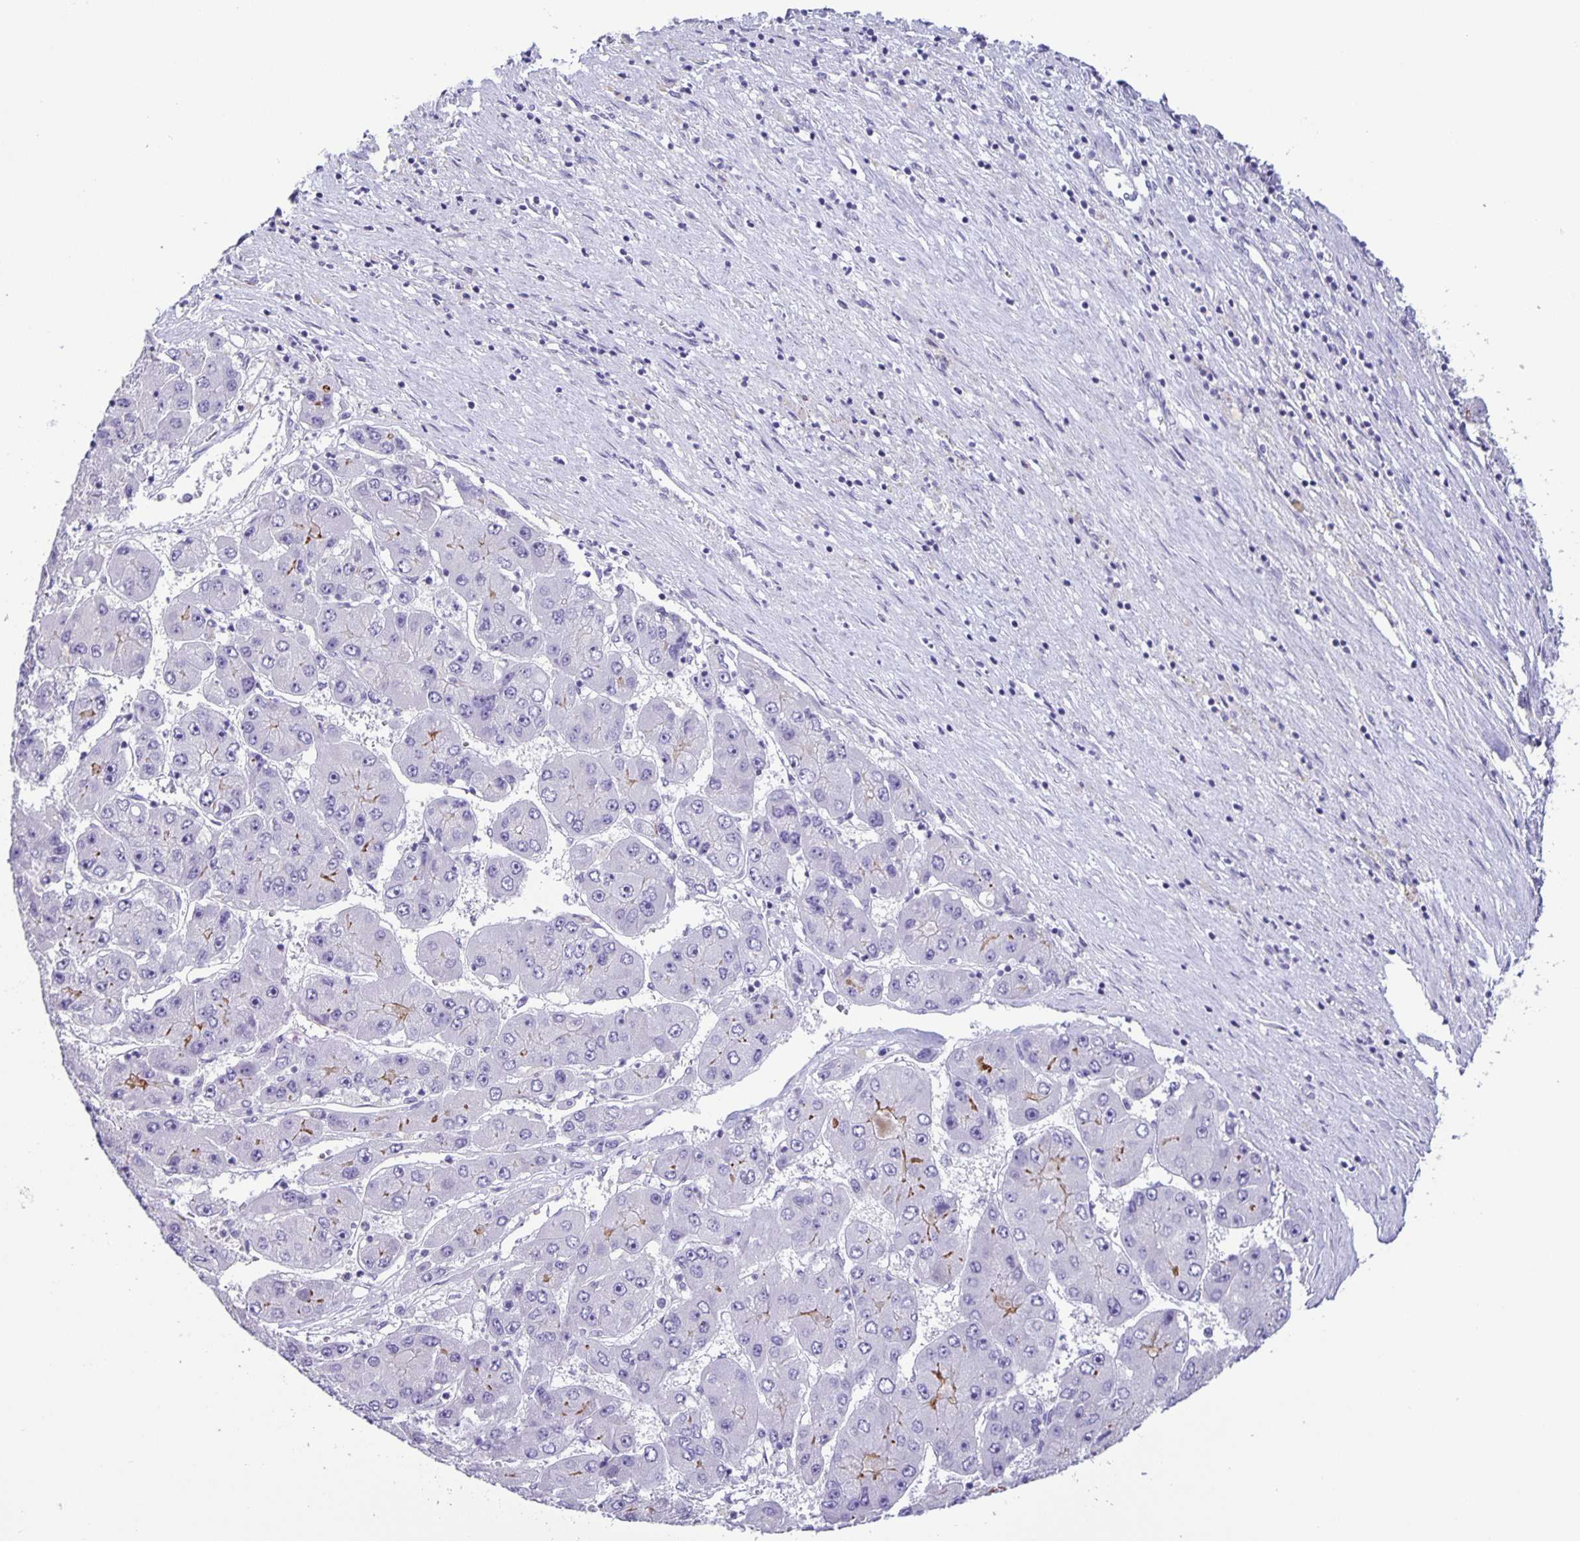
{"staining": {"intensity": "moderate", "quantity": "<25%", "location": "cytoplasmic/membranous"}, "tissue": "liver cancer", "cell_type": "Tumor cells", "image_type": "cancer", "snomed": [{"axis": "morphology", "description": "Carcinoma, Hepatocellular, NOS"}, {"axis": "topography", "description": "Liver"}], "caption": "Human liver hepatocellular carcinoma stained for a protein (brown) displays moderate cytoplasmic/membranous positive staining in approximately <25% of tumor cells.", "gene": "PHRF1", "patient": {"sex": "female", "age": 61}}